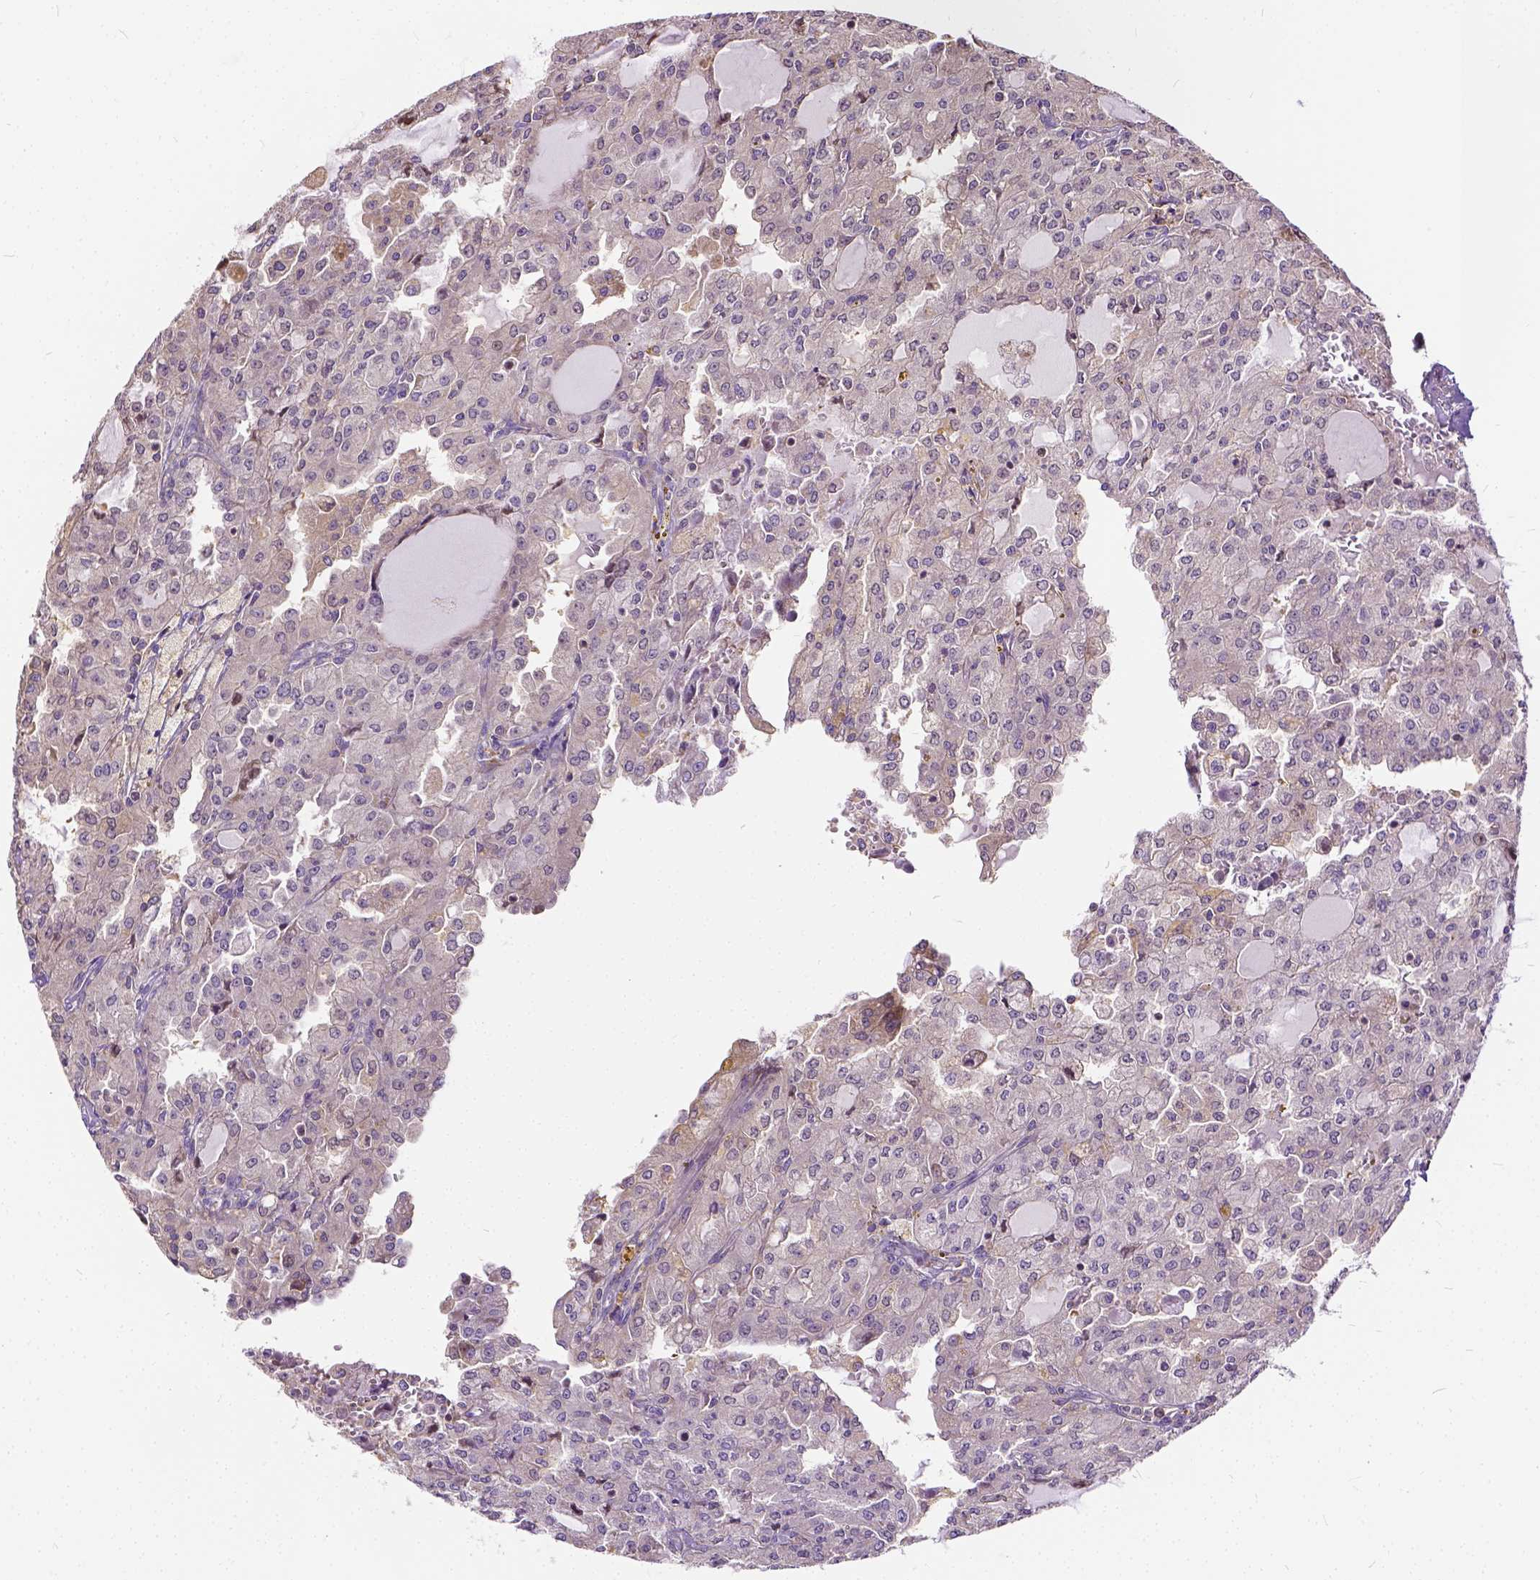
{"staining": {"intensity": "negative", "quantity": "none", "location": "none"}, "tissue": "head and neck cancer", "cell_type": "Tumor cells", "image_type": "cancer", "snomed": [{"axis": "morphology", "description": "Adenocarcinoma, NOS"}, {"axis": "topography", "description": "Head-Neck"}], "caption": "A micrograph of human head and neck cancer (adenocarcinoma) is negative for staining in tumor cells.", "gene": "CADM4", "patient": {"sex": "male", "age": 64}}